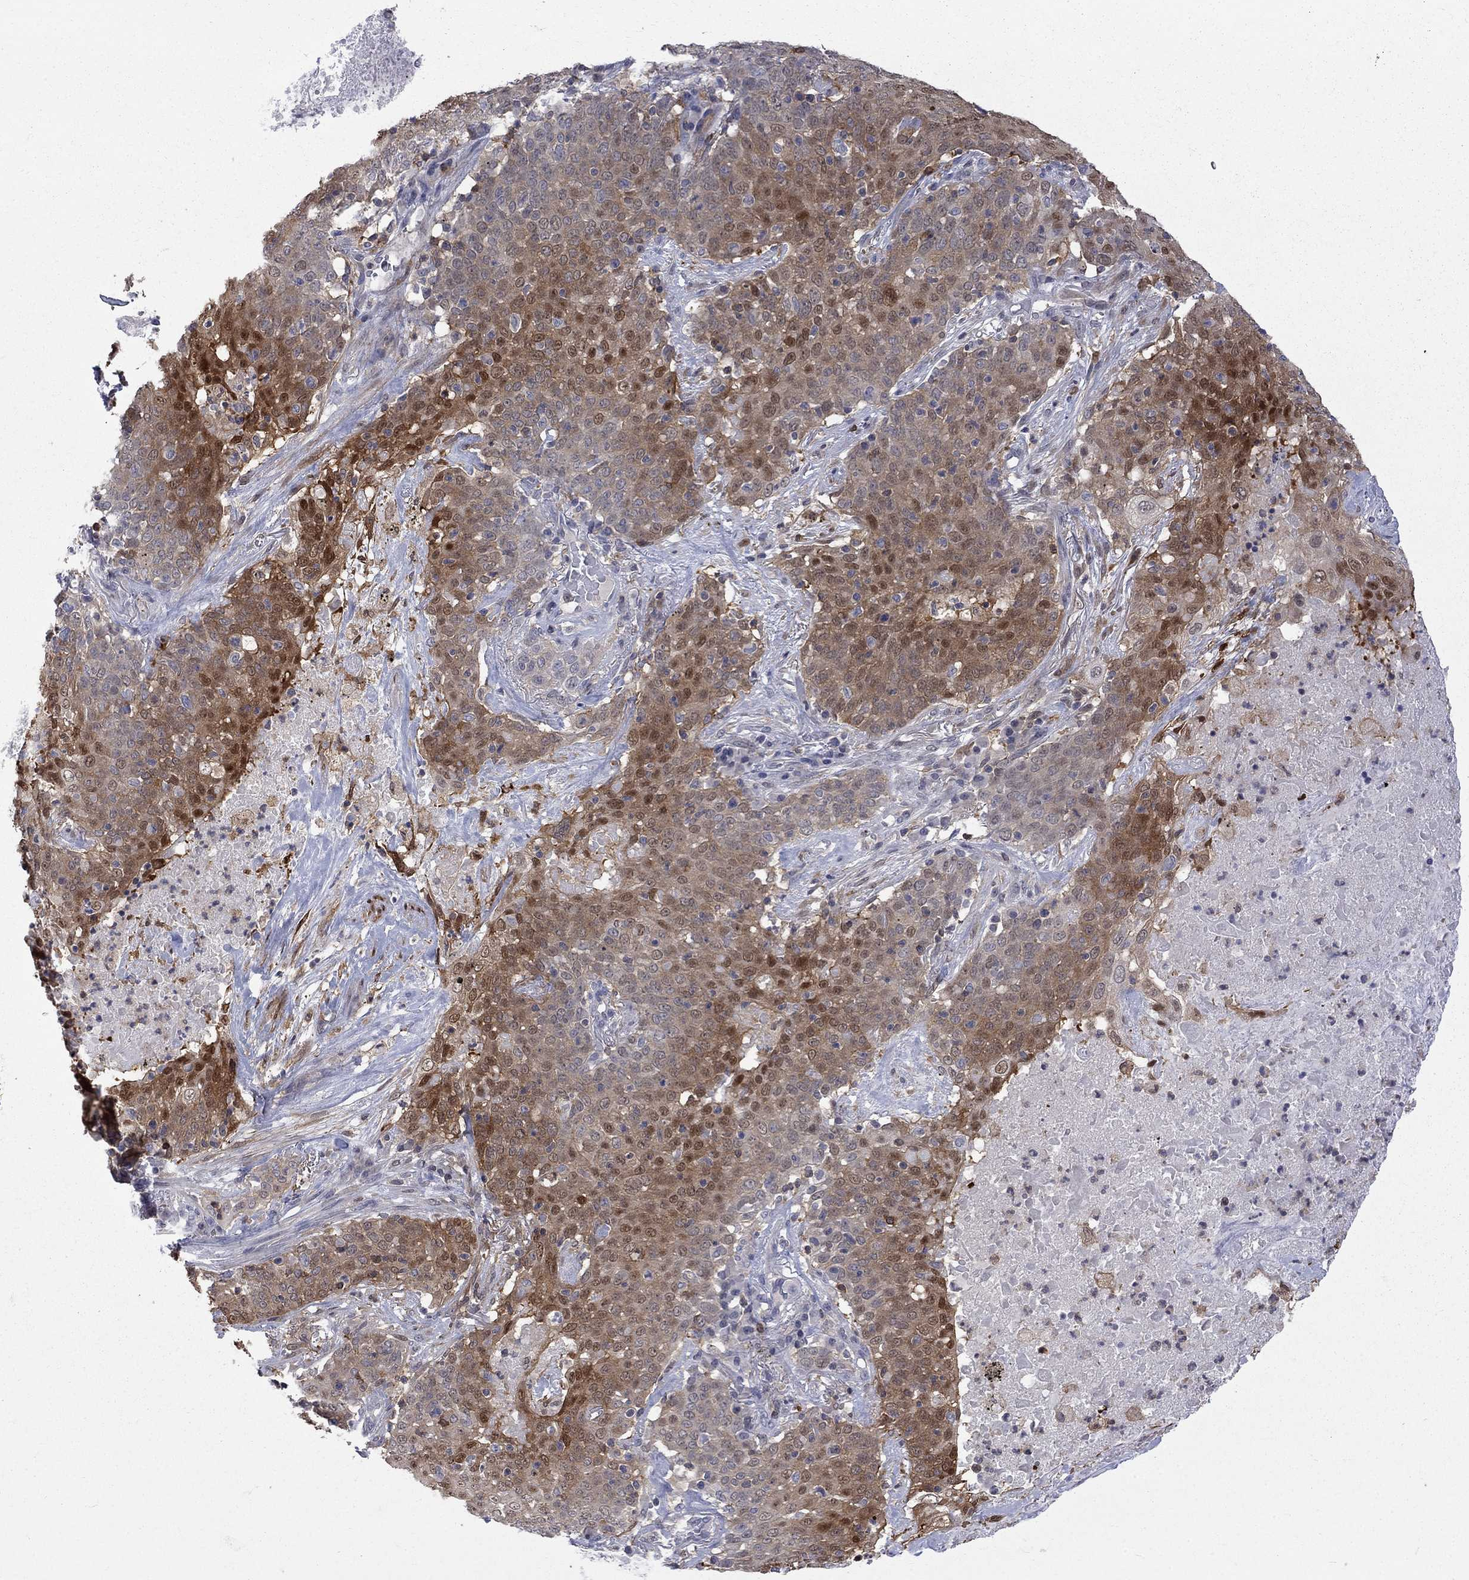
{"staining": {"intensity": "negative", "quantity": "none", "location": "none"}, "tissue": "lung cancer", "cell_type": "Tumor cells", "image_type": "cancer", "snomed": [{"axis": "morphology", "description": "Squamous cell carcinoma, NOS"}, {"axis": "topography", "description": "Lung"}], "caption": "This is an IHC histopathology image of human lung squamous cell carcinoma. There is no positivity in tumor cells.", "gene": "HKDC1", "patient": {"sex": "male", "age": 82}}